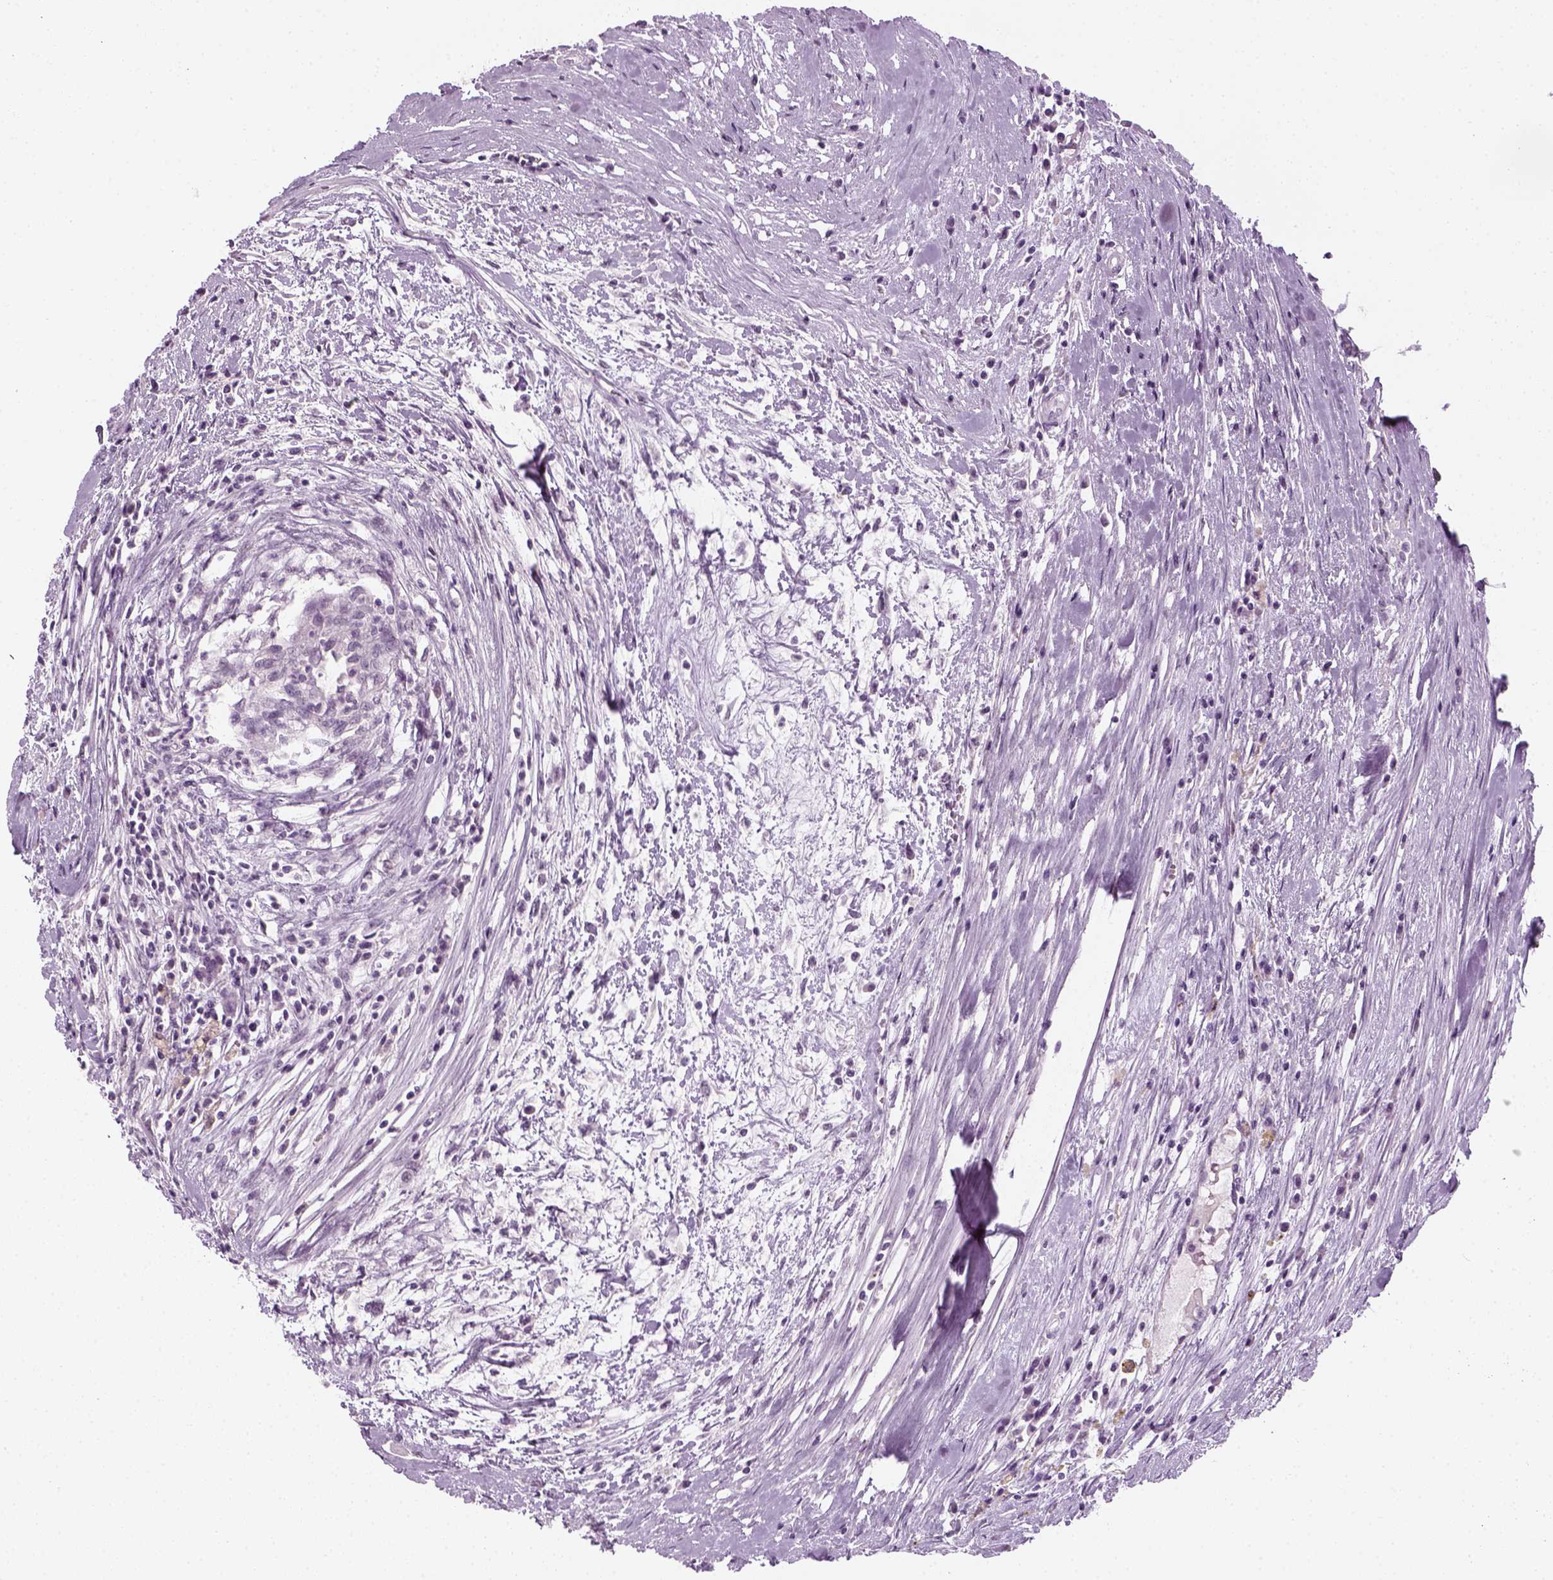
{"staining": {"intensity": "negative", "quantity": "none", "location": "none"}, "tissue": "testis cancer", "cell_type": "Tumor cells", "image_type": "cancer", "snomed": [{"axis": "morphology", "description": "Carcinoma, Embryonal, NOS"}, {"axis": "topography", "description": "Testis"}], "caption": "Tumor cells show no significant protein positivity in embryonal carcinoma (testis). The staining is performed using DAB brown chromogen with nuclei counter-stained in using hematoxylin.", "gene": "KRT75", "patient": {"sex": "male", "age": 37}}